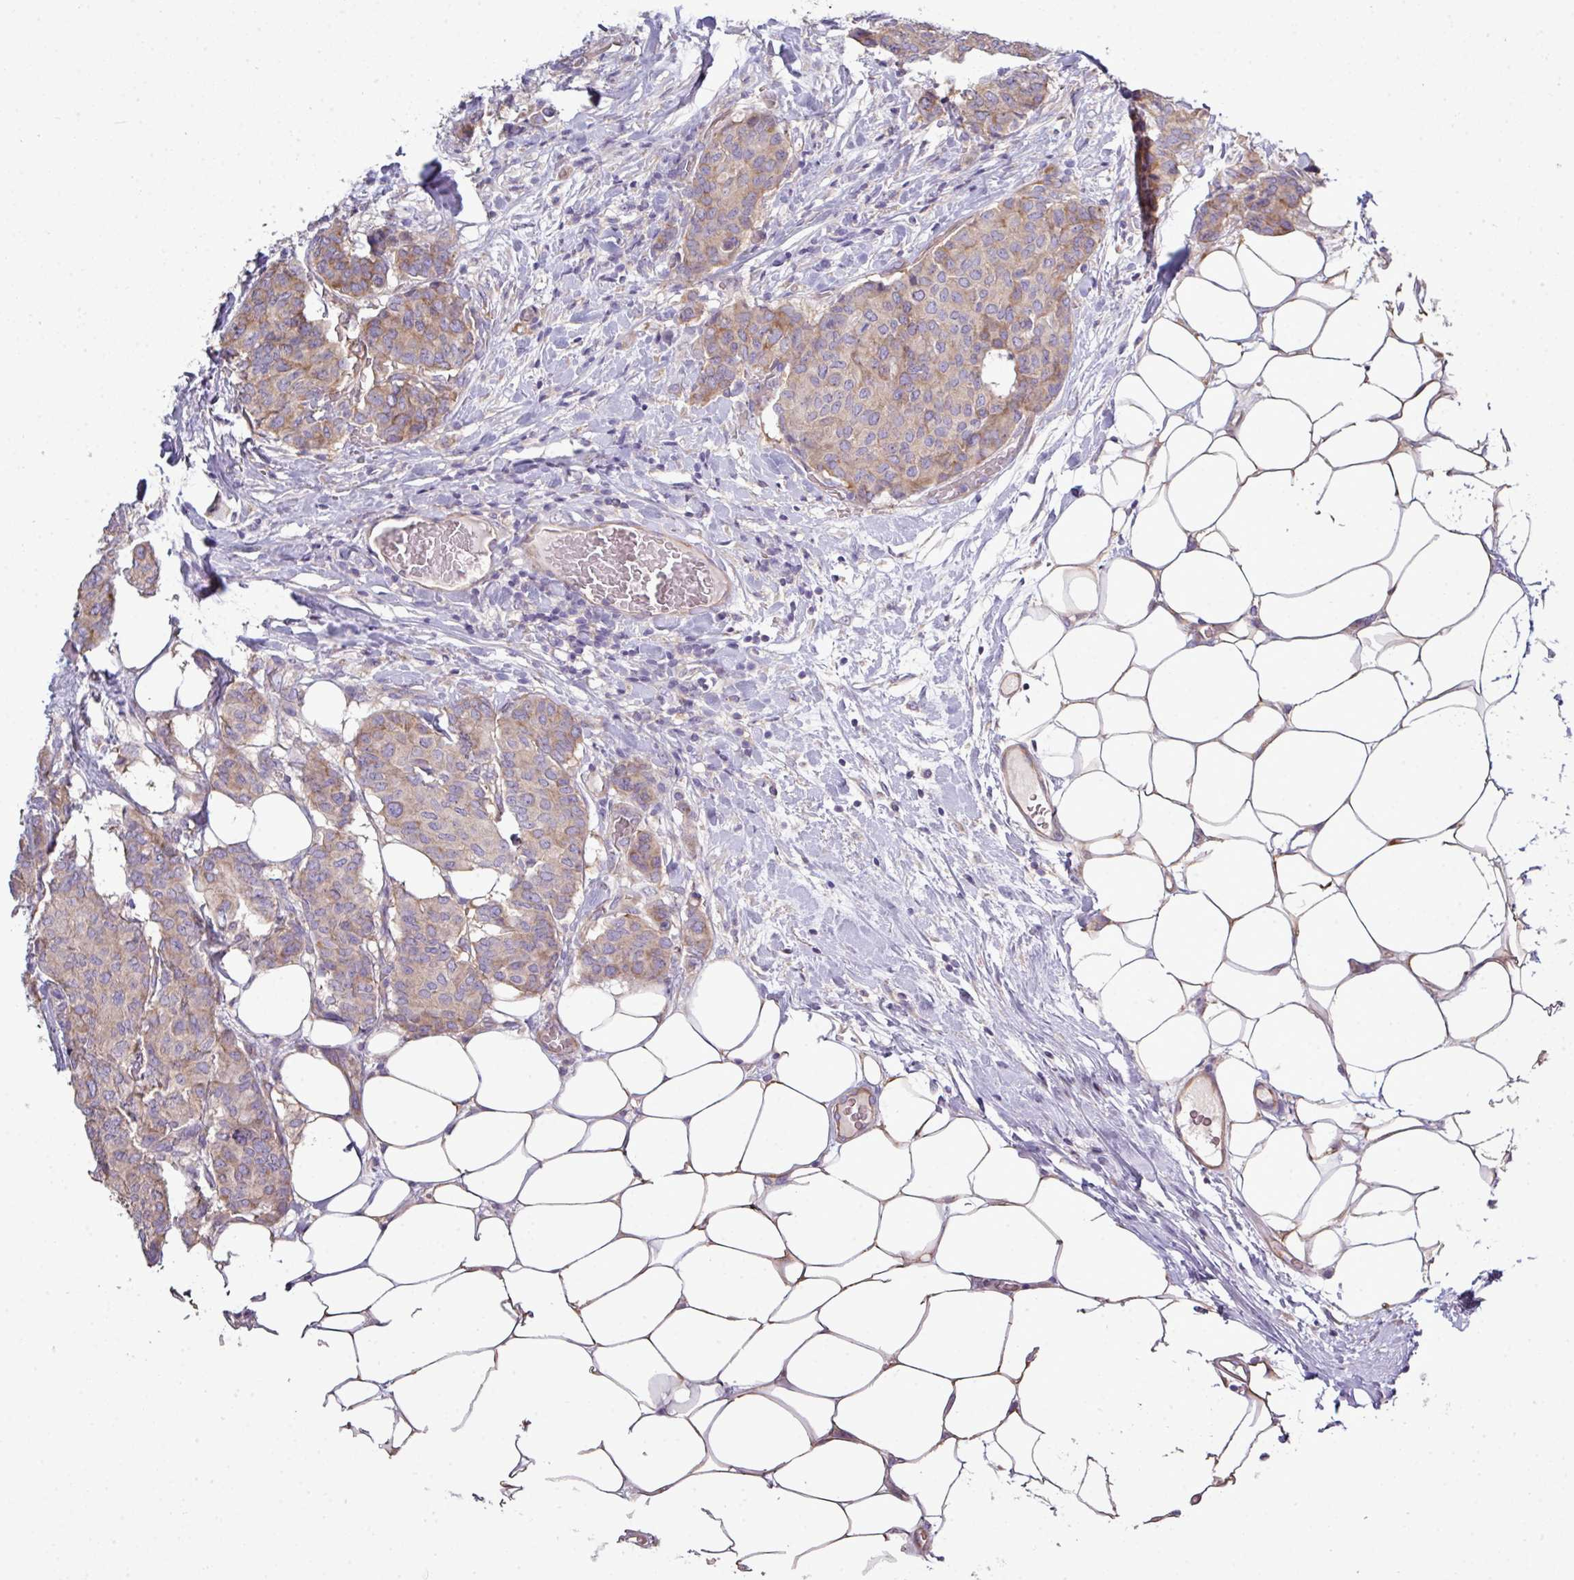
{"staining": {"intensity": "weak", "quantity": "25%-75%", "location": "cytoplasmic/membranous"}, "tissue": "breast cancer", "cell_type": "Tumor cells", "image_type": "cancer", "snomed": [{"axis": "morphology", "description": "Duct carcinoma"}, {"axis": "topography", "description": "Breast"}], "caption": "There is low levels of weak cytoplasmic/membranous positivity in tumor cells of infiltrating ductal carcinoma (breast), as demonstrated by immunohistochemical staining (brown color).", "gene": "AGAP5", "patient": {"sex": "female", "age": 75}}